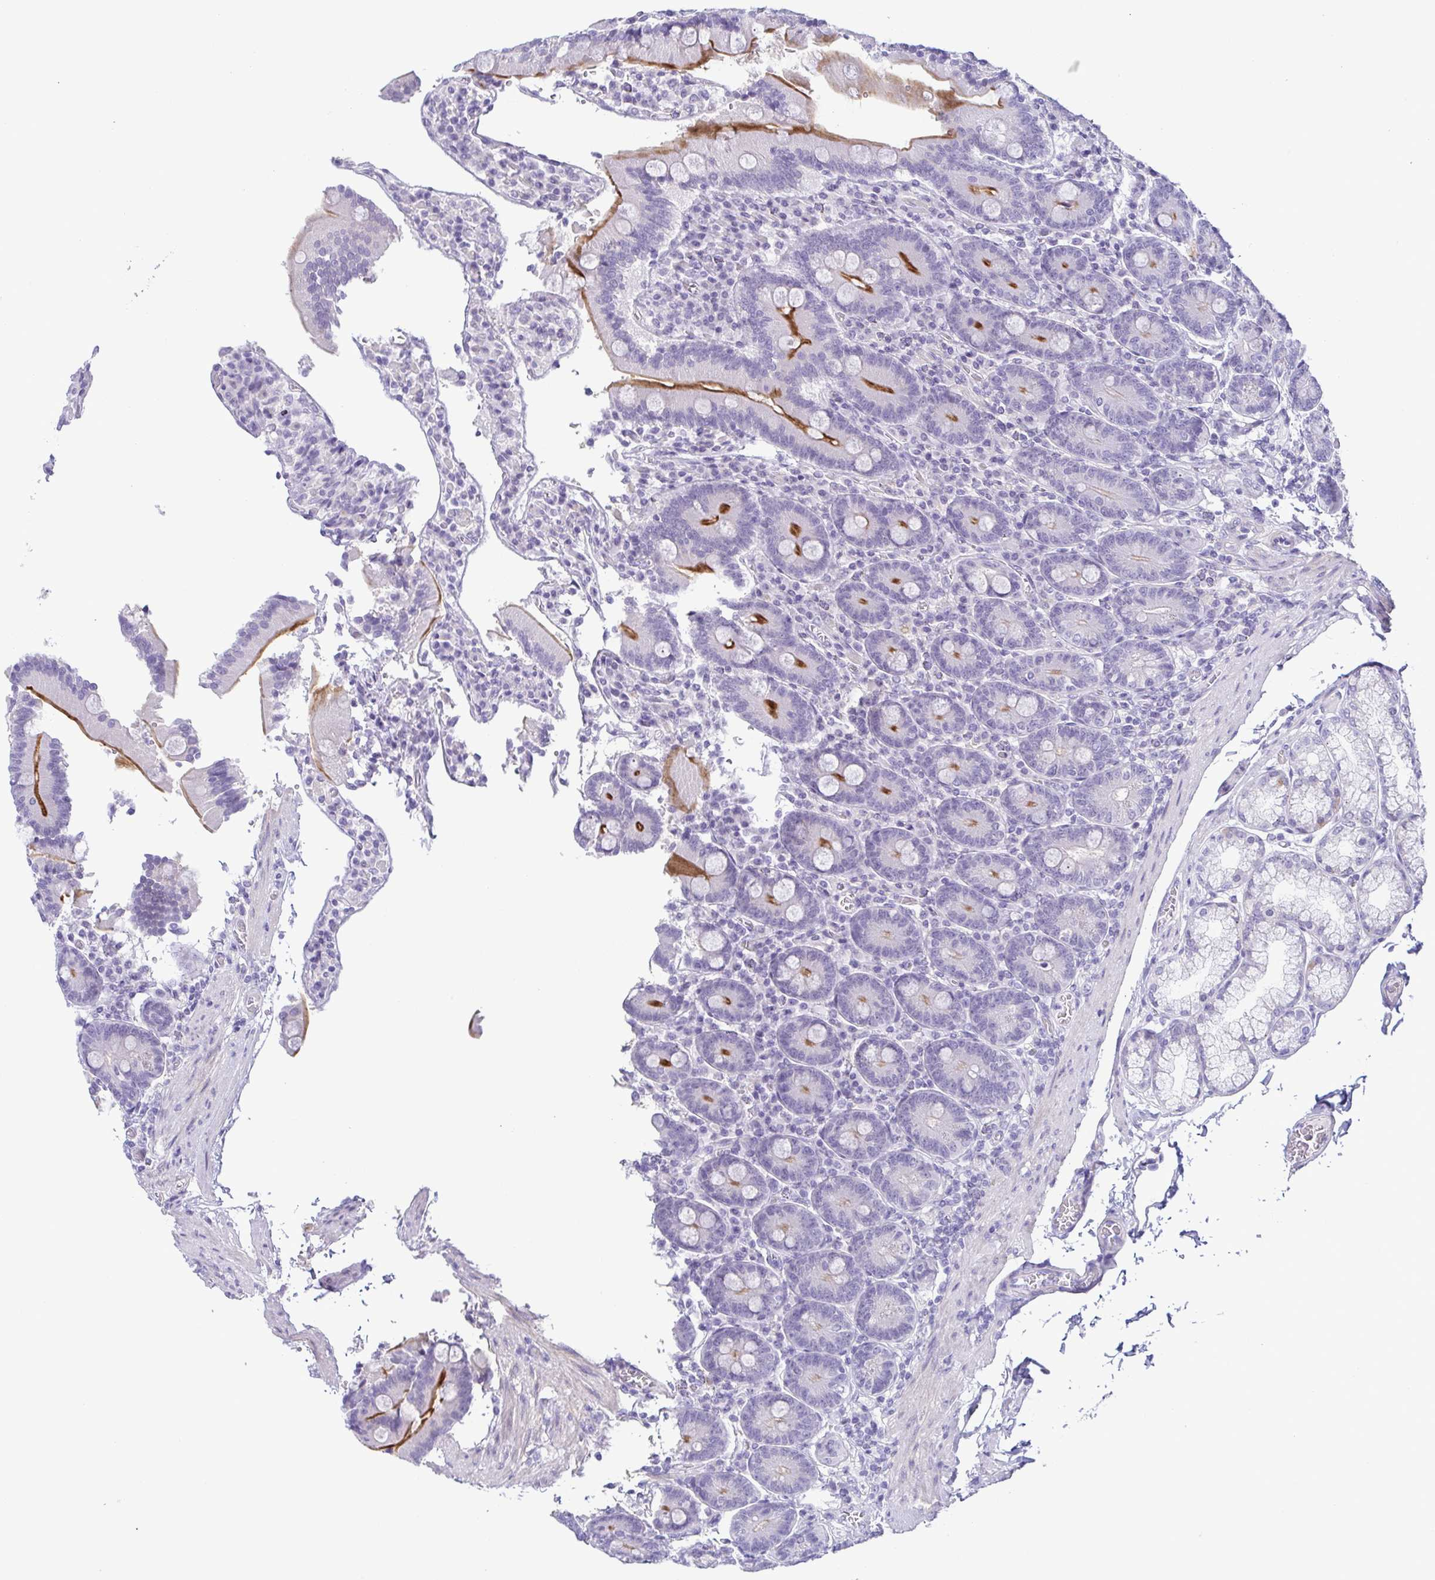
{"staining": {"intensity": "moderate", "quantity": "<25%", "location": "cytoplasmic/membranous"}, "tissue": "duodenum", "cell_type": "Glandular cells", "image_type": "normal", "snomed": [{"axis": "morphology", "description": "Normal tissue, NOS"}, {"axis": "topography", "description": "Duodenum"}], "caption": "Protein analysis of benign duodenum displays moderate cytoplasmic/membranous expression in about <25% of glandular cells.", "gene": "TERT", "patient": {"sex": "female", "age": 62}}